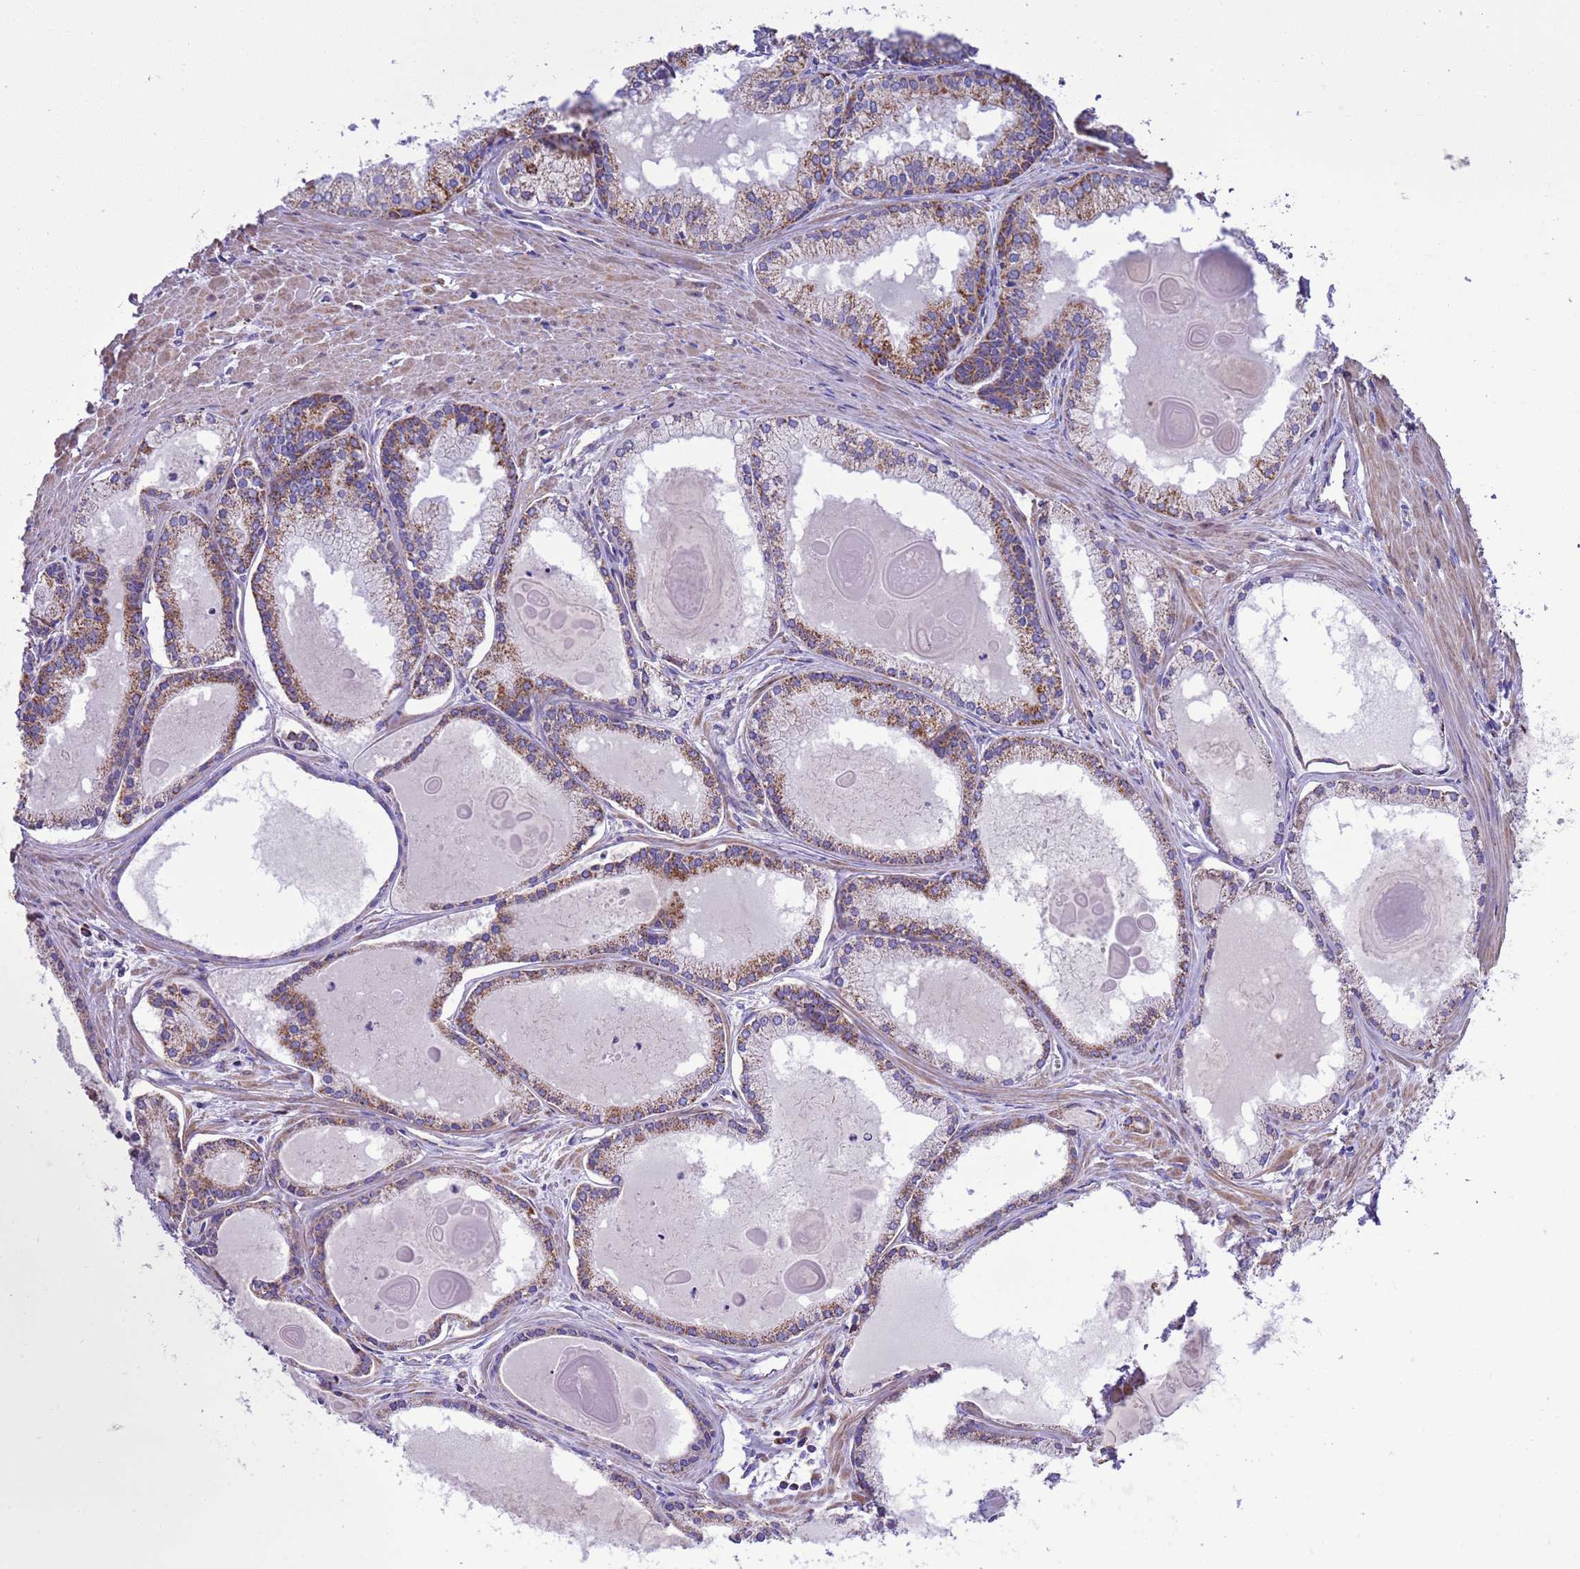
{"staining": {"intensity": "moderate", "quantity": ">75%", "location": "cytoplasmic/membranous"}, "tissue": "prostate cancer", "cell_type": "Tumor cells", "image_type": "cancer", "snomed": [{"axis": "morphology", "description": "Adenocarcinoma, High grade"}, {"axis": "topography", "description": "Prostate"}], "caption": "Immunohistochemistry of human high-grade adenocarcinoma (prostate) exhibits medium levels of moderate cytoplasmic/membranous expression in approximately >75% of tumor cells.", "gene": "RNF165", "patient": {"sex": "male", "age": 68}}